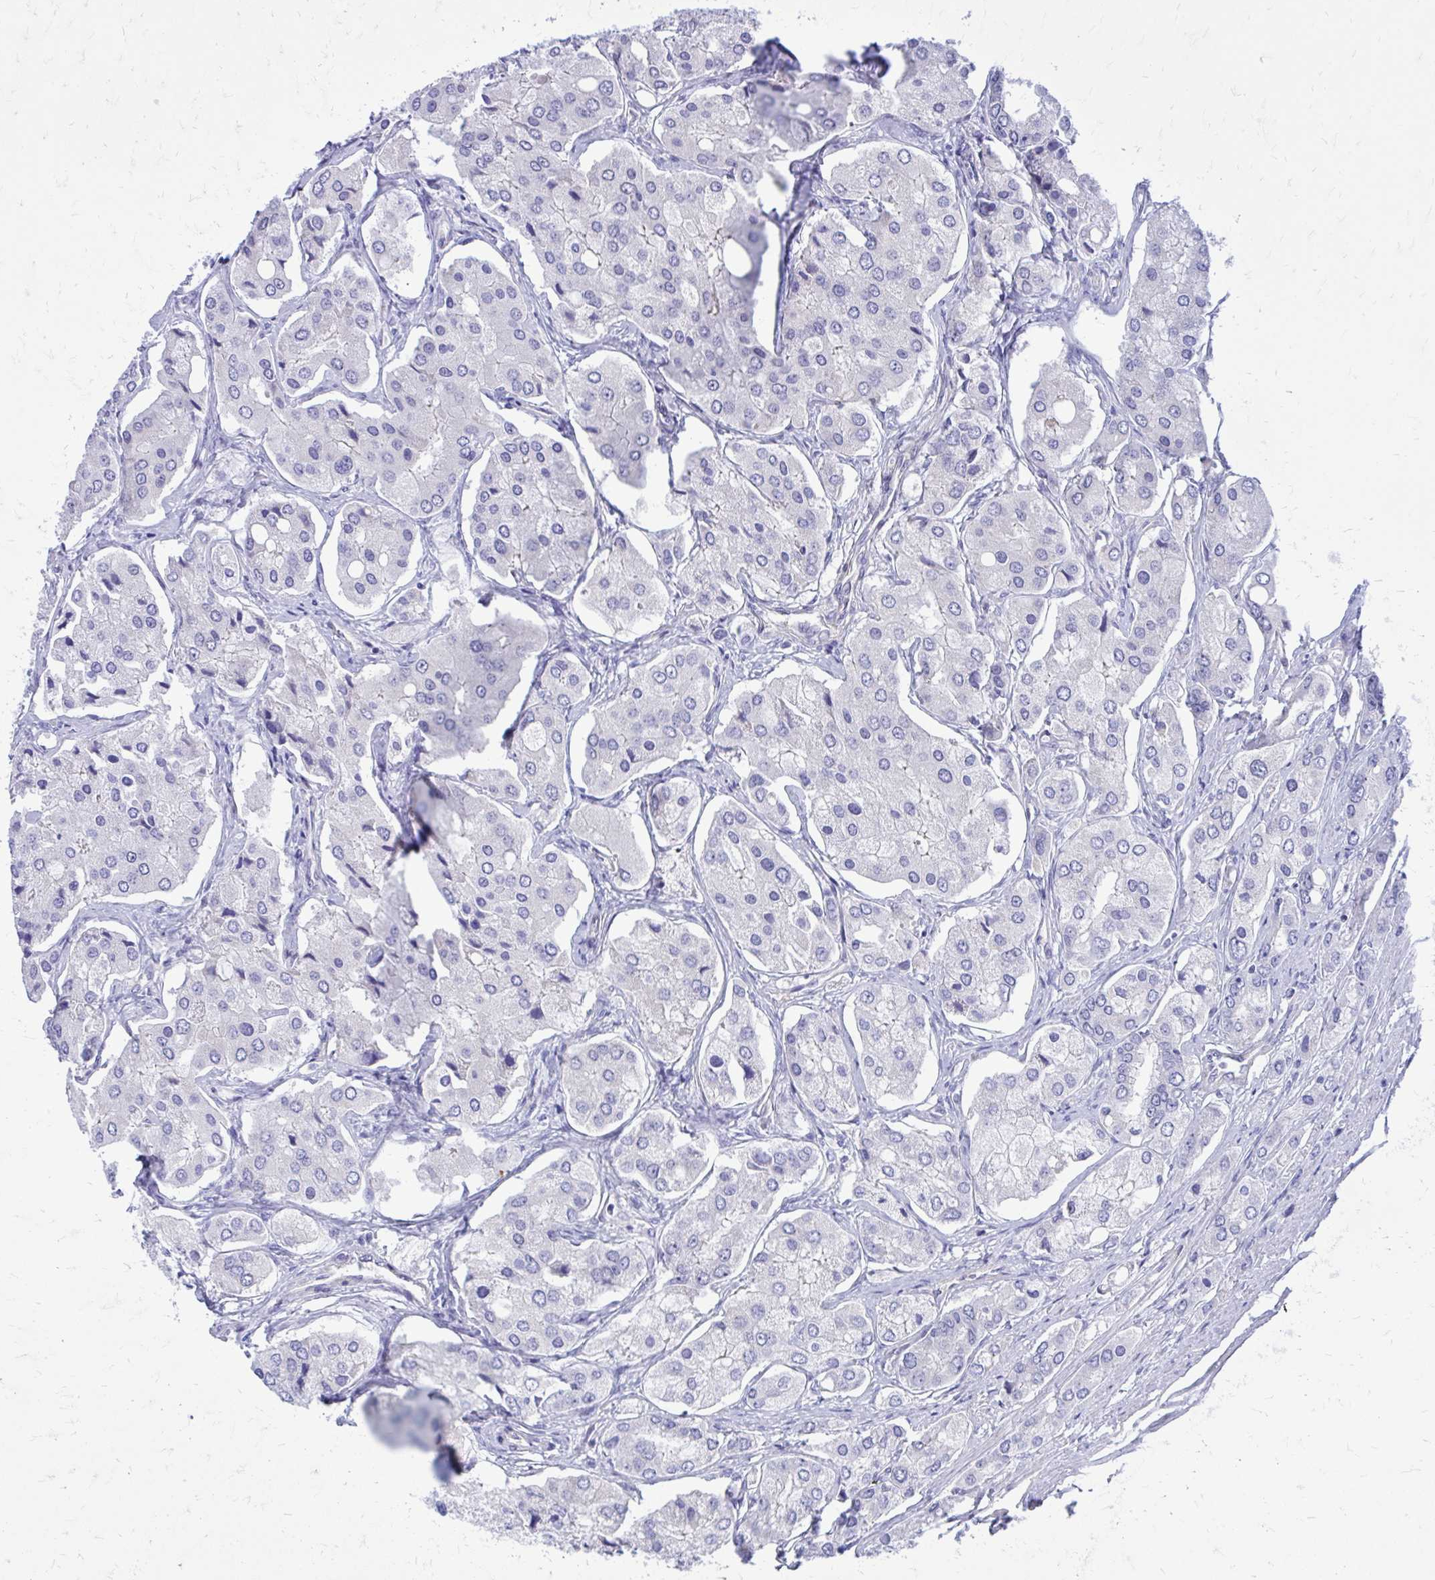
{"staining": {"intensity": "negative", "quantity": "none", "location": "none"}, "tissue": "prostate cancer", "cell_type": "Tumor cells", "image_type": "cancer", "snomed": [{"axis": "morphology", "description": "Adenocarcinoma, Low grade"}, {"axis": "topography", "description": "Prostate"}], "caption": "DAB immunohistochemical staining of human prostate cancer (adenocarcinoma (low-grade)) demonstrates no significant expression in tumor cells.", "gene": "ADAMTSL1", "patient": {"sex": "male", "age": 69}}